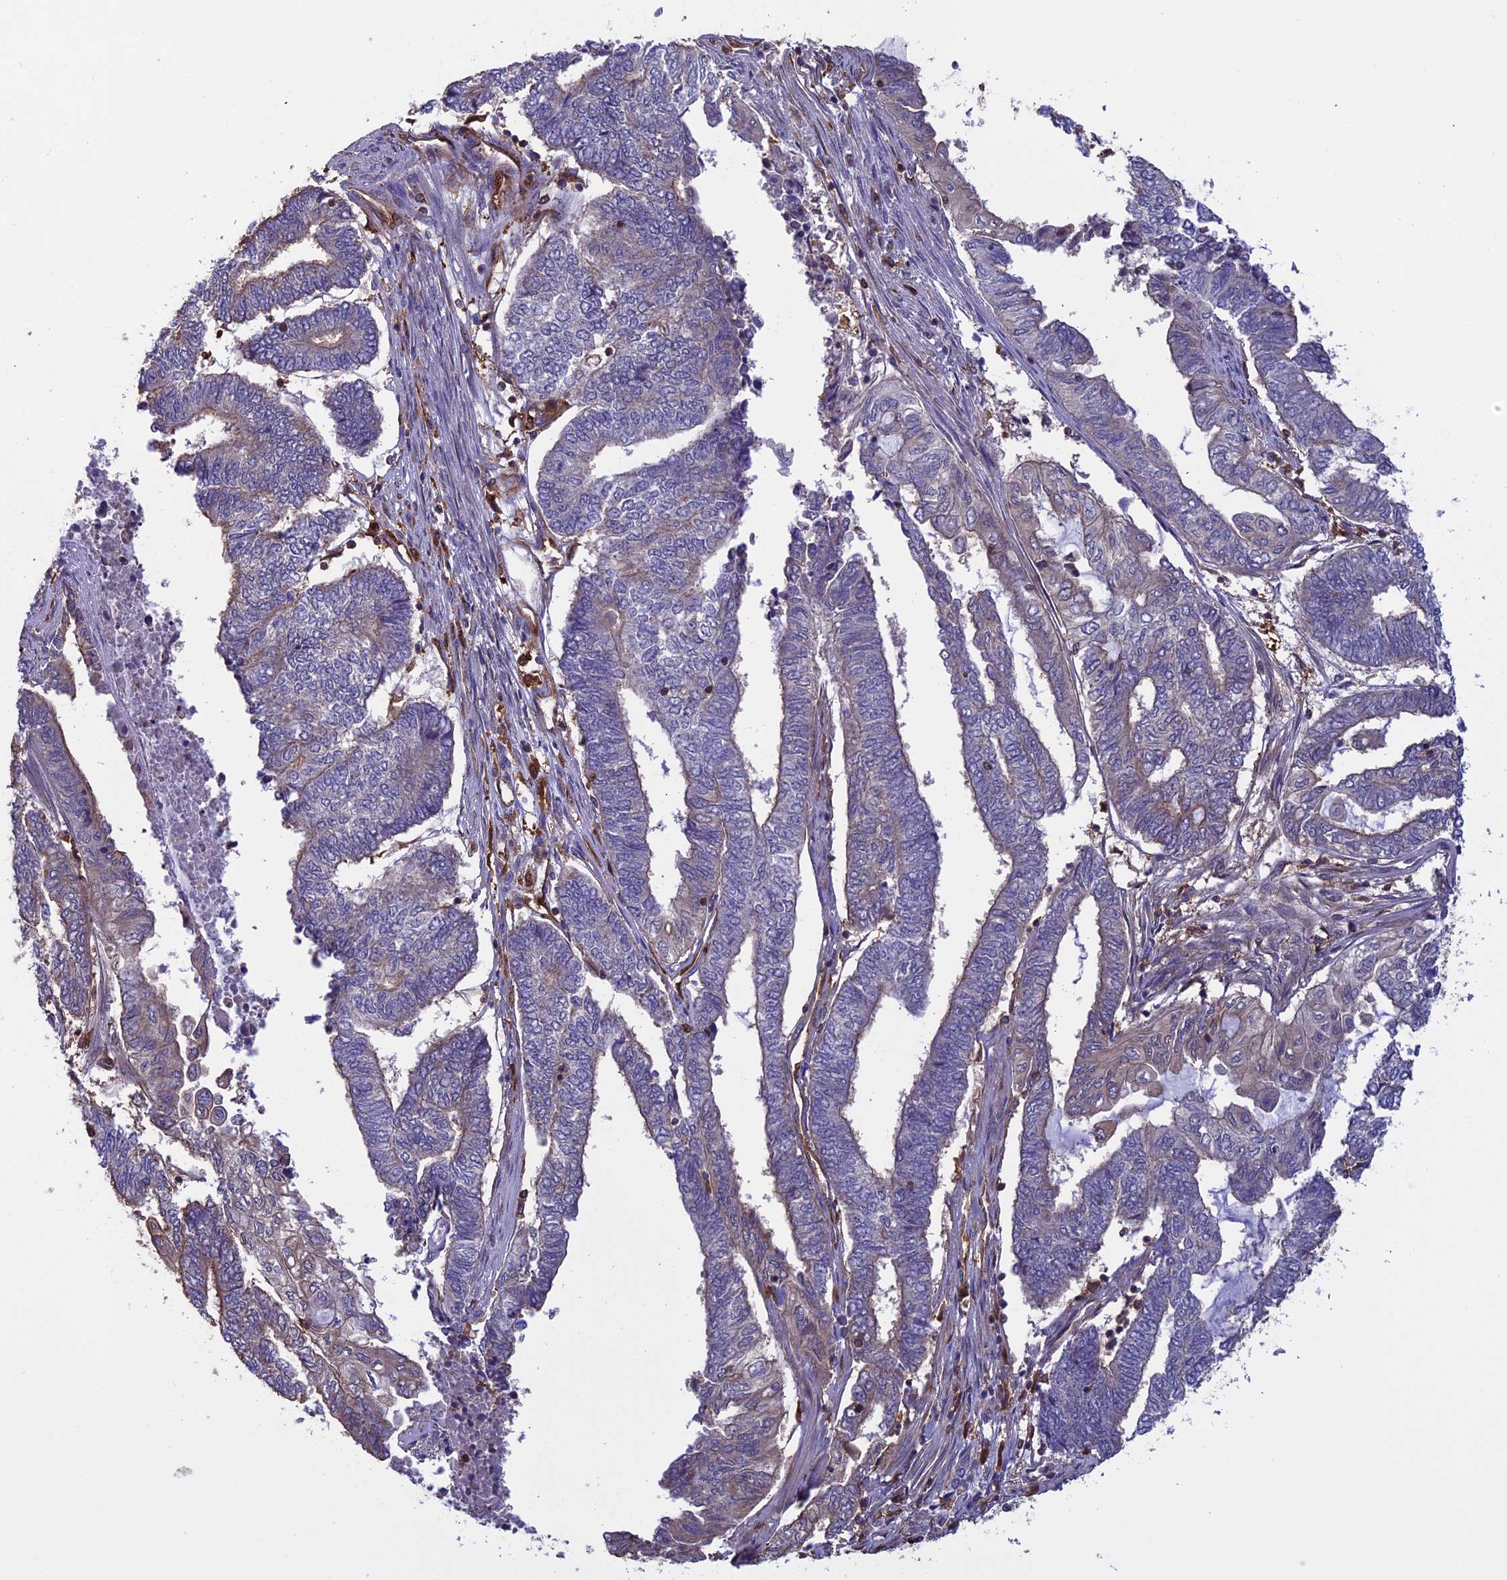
{"staining": {"intensity": "negative", "quantity": "none", "location": "none"}, "tissue": "endometrial cancer", "cell_type": "Tumor cells", "image_type": "cancer", "snomed": [{"axis": "morphology", "description": "Adenocarcinoma, NOS"}, {"axis": "topography", "description": "Uterus"}, {"axis": "topography", "description": "Endometrium"}], "caption": "An image of human endometrial adenocarcinoma is negative for staining in tumor cells.", "gene": "ARHGAP18", "patient": {"sex": "female", "age": 70}}